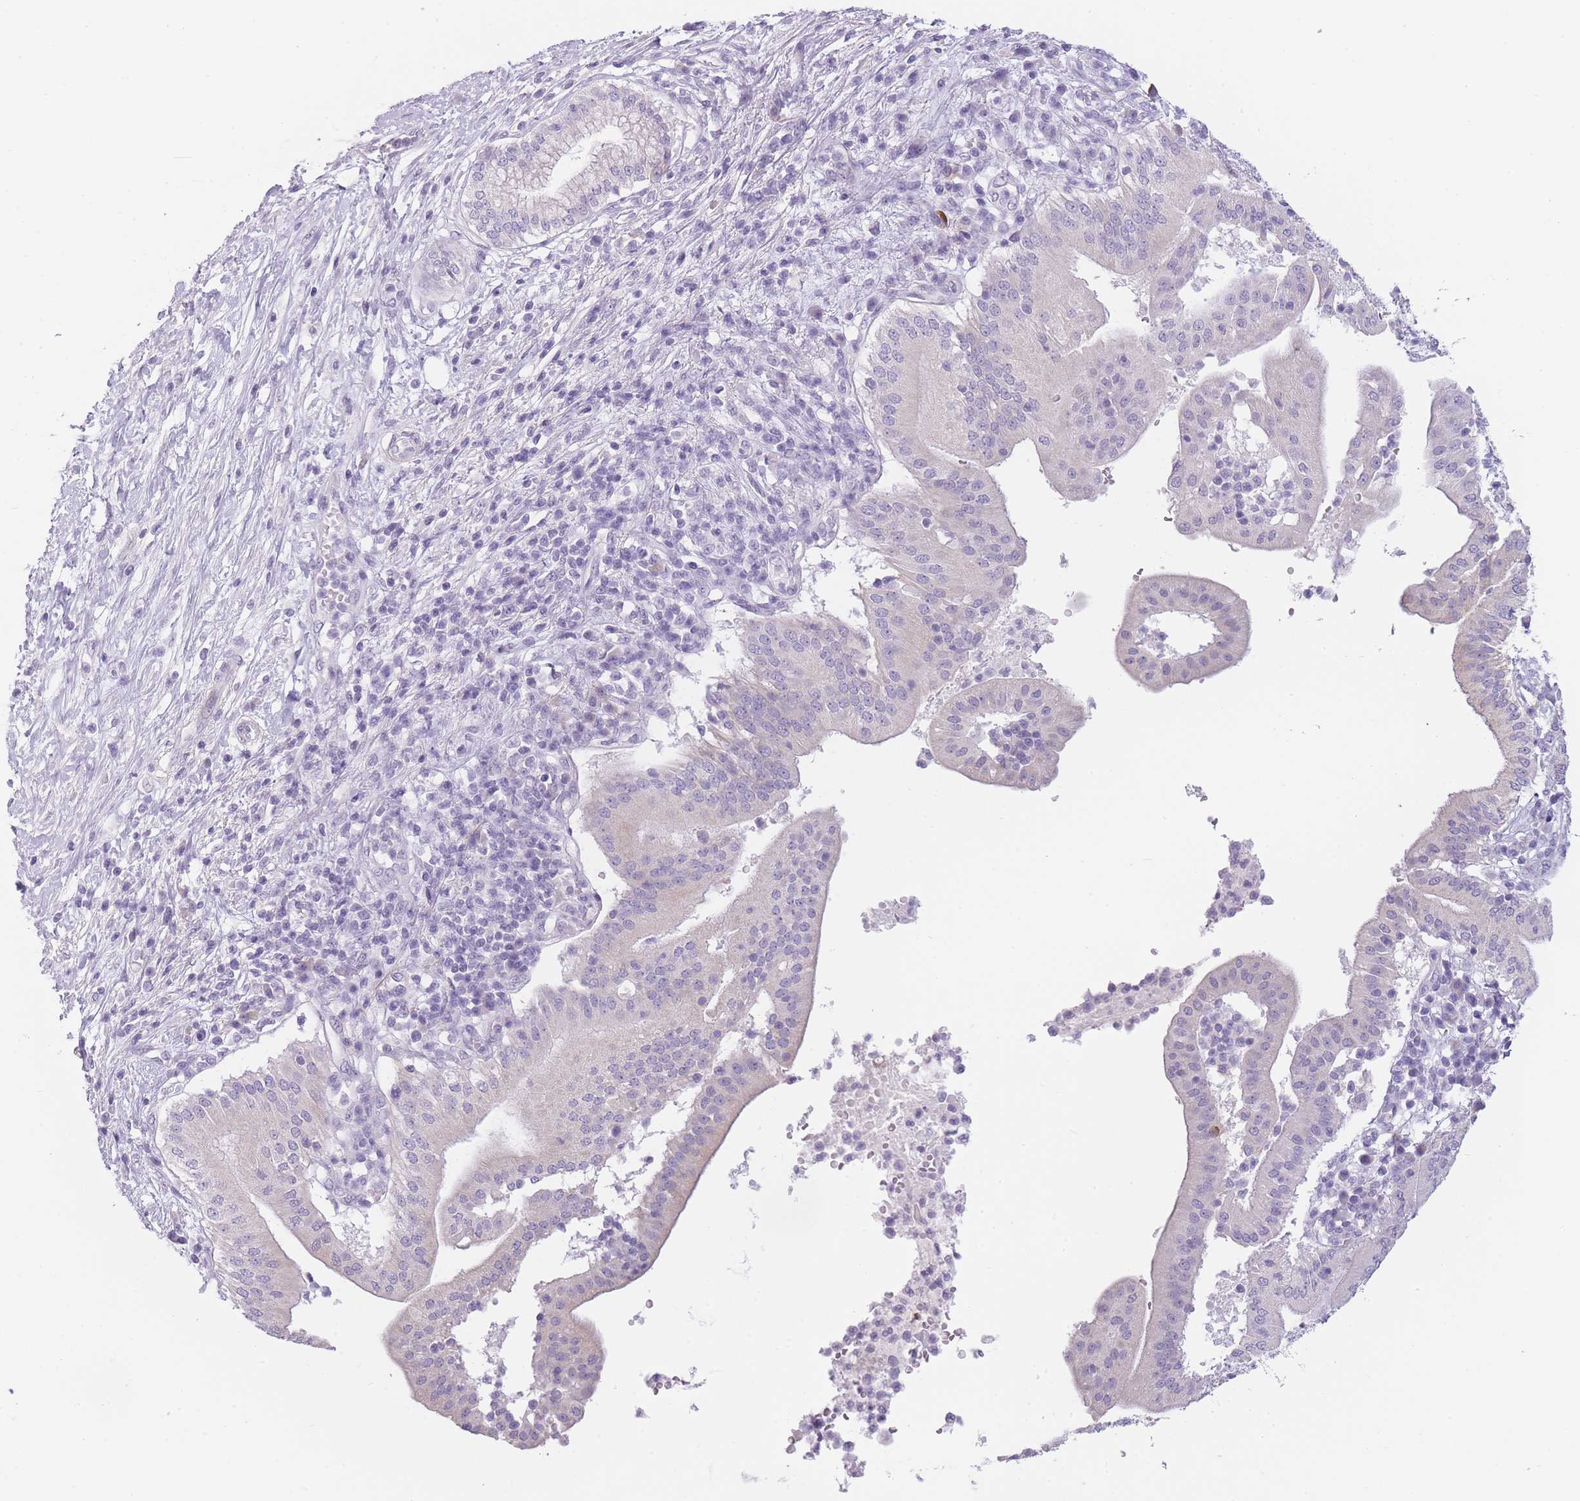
{"staining": {"intensity": "negative", "quantity": "none", "location": "none"}, "tissue": "pancreatic cancer", "cell_type": "Tumor cells", "image_type": "cancer", "snomed": [{"axis": "morphology", "description": "Adenocarcinoma, NOS"}, {"axis": "topography", "description": "Pancreas"}], "caption": "The histopathology image exhibits no staining of tumor cells in pancreatic adenocarcinoma. The staining was performed using DAB to visualize the protein expression in brown, while the nuclei were stained in blue with hematoxylin (Magnification: 20x).", "gene": "TMEM236", "patient": {"sex": "male", "age": 68}}